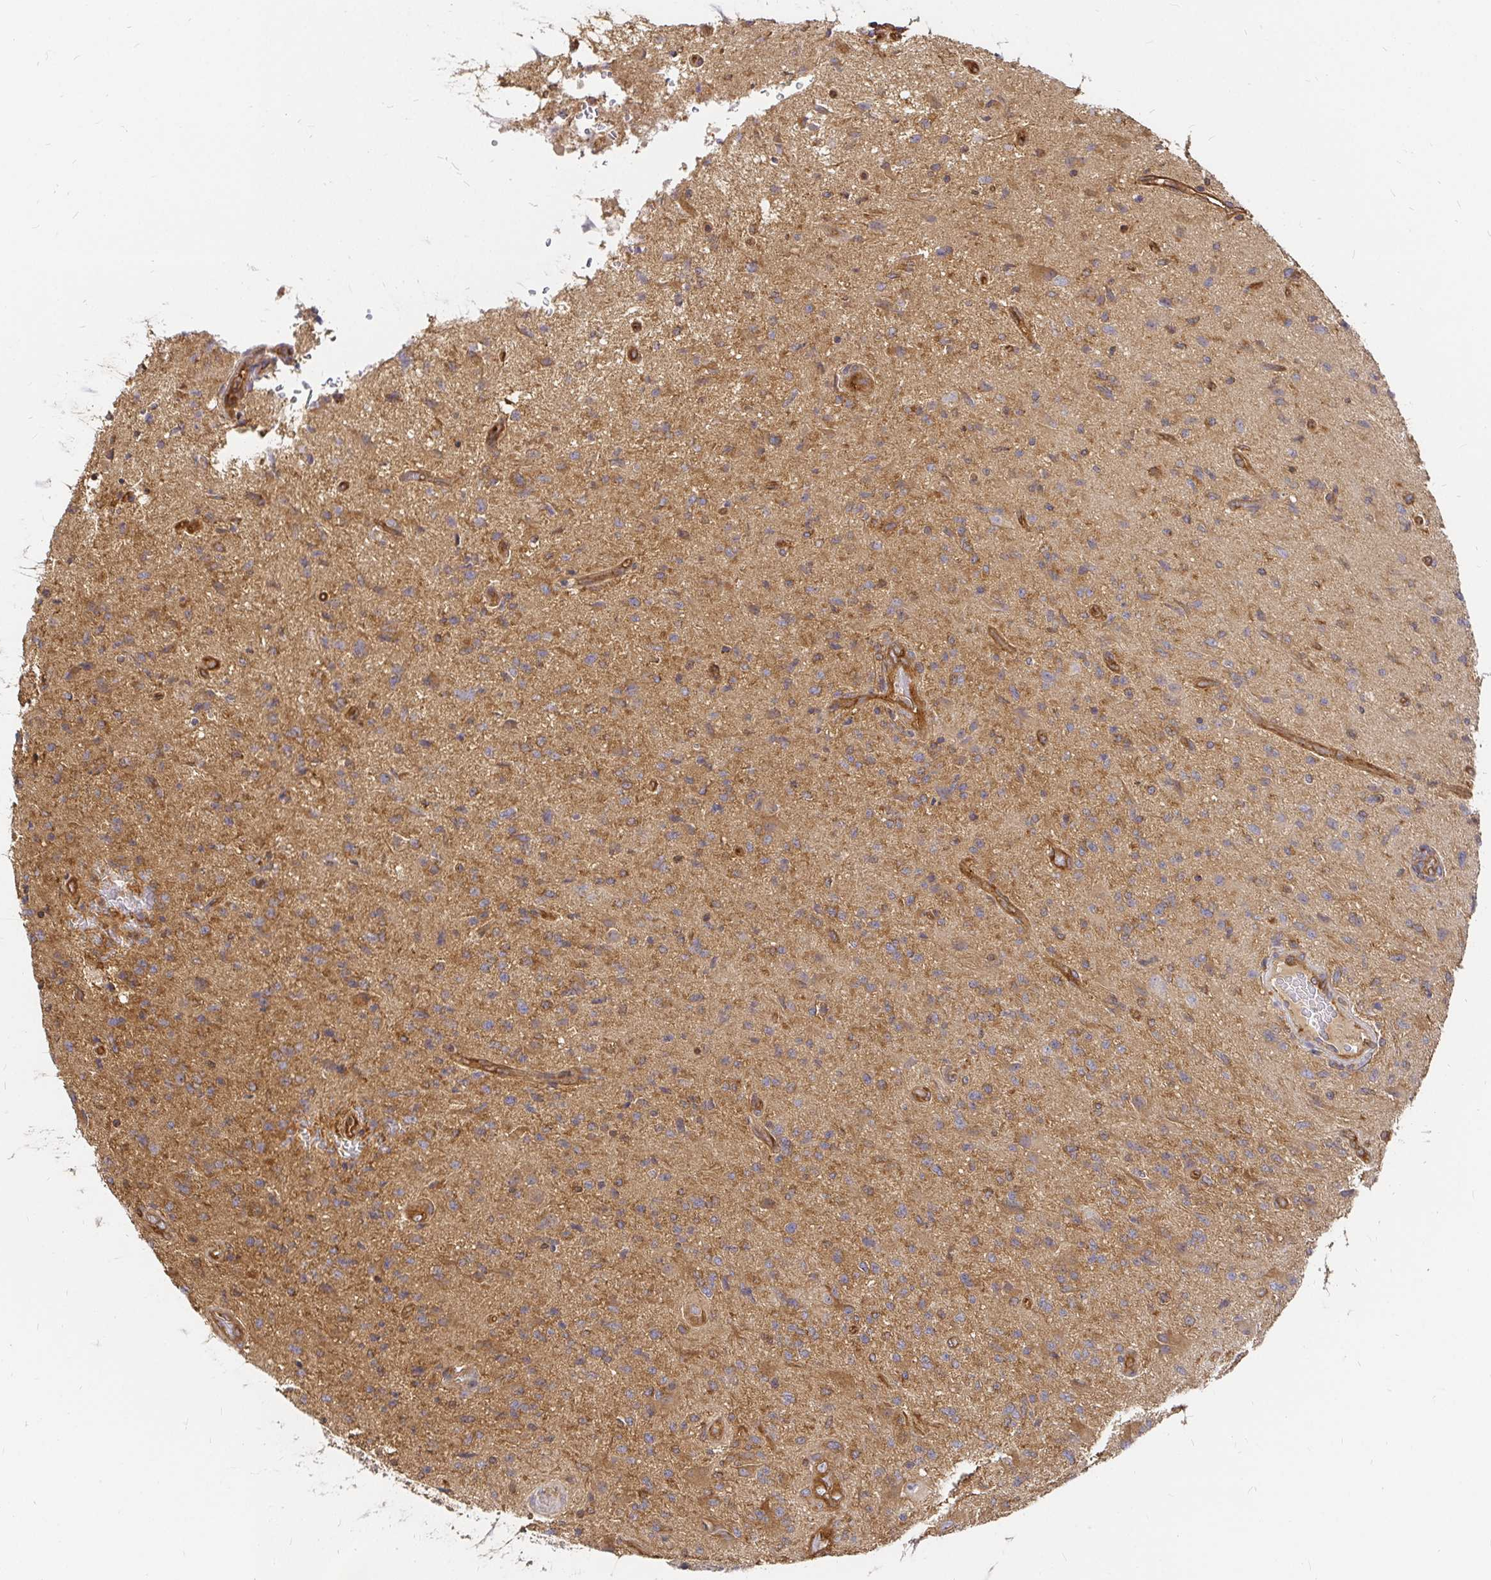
{"staining": {"intensity": "moderate", "quantity": "<25%", "location": "cytoplasmic/membranous"}, "tissue": "glioma", "cell_type": "Tumor cells", "image_type": "cancer", "snomed": [{"axis": "morphology", "description": "Glioma, malignant, High grade"}, {"axis": "topography", "description": "Brain"}], "caption": "Immunohistochemical staining of human high-grade glioma (malignant) shows low levels of moderate cytoplasmic/membranous staining in approximately <25% of tumor cells.", "gene": "KIF5B", "patient": {"sex": "male", "age": 67}}